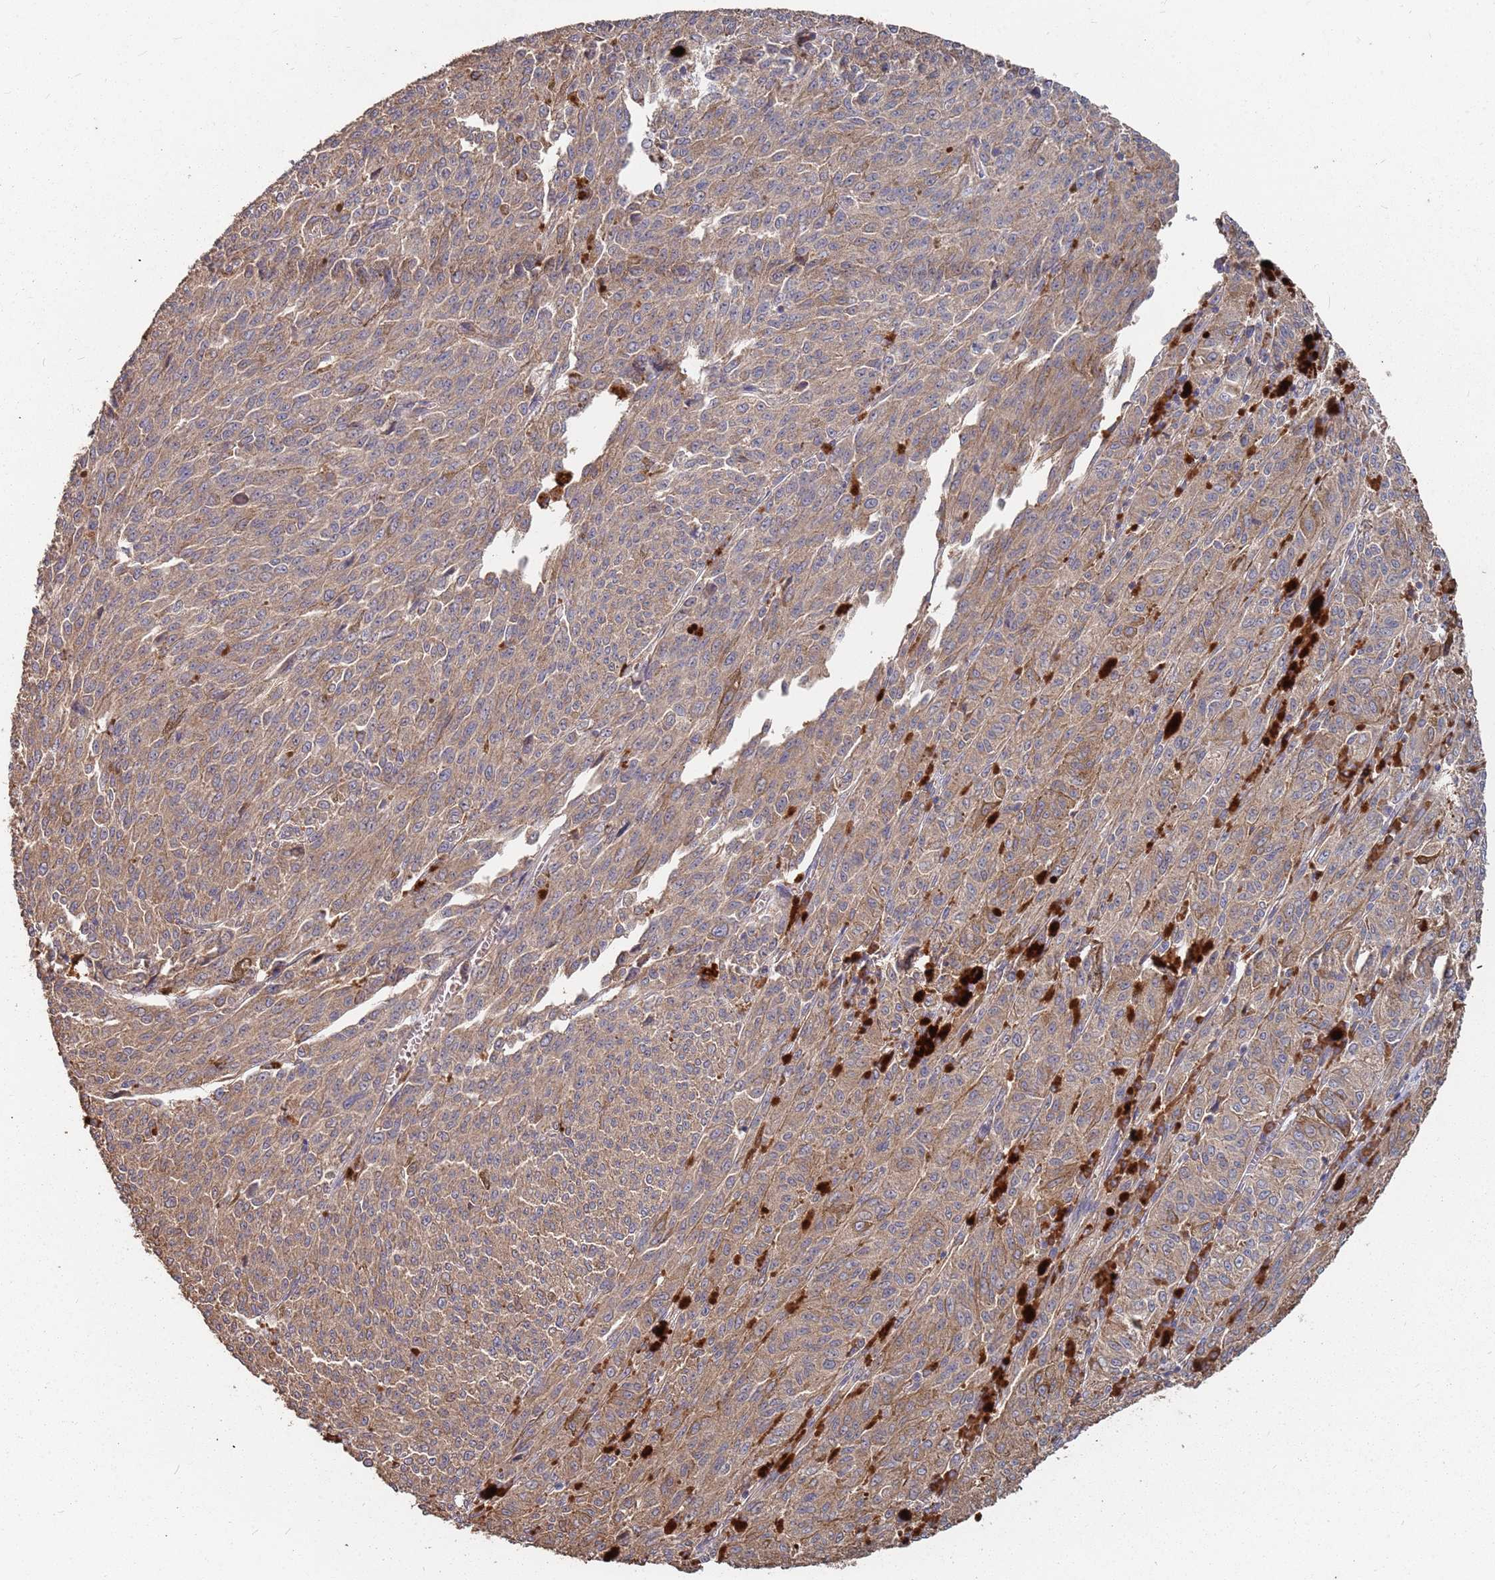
{"staining": {"intensity": "moderate", "quantity": ">75%", "location": "cytoplasmic/membranous"}, "tissue": "melanoma", "cell_type": "Tumor cells", "image_type": "cancer", "snomed": [{"axis": "morphology", "description": "Malignant melanoma, NOS"}, {"axis": "topography", "description": "Skin"}], "caption": "Human melanoma stained for a protein (brown) exhibits moderate cytoplasmic/membranous positive positivity in approximately >75% of tumor cells.", "gene": "ATG5", "patient": {"sex": "female", "age": 52}}